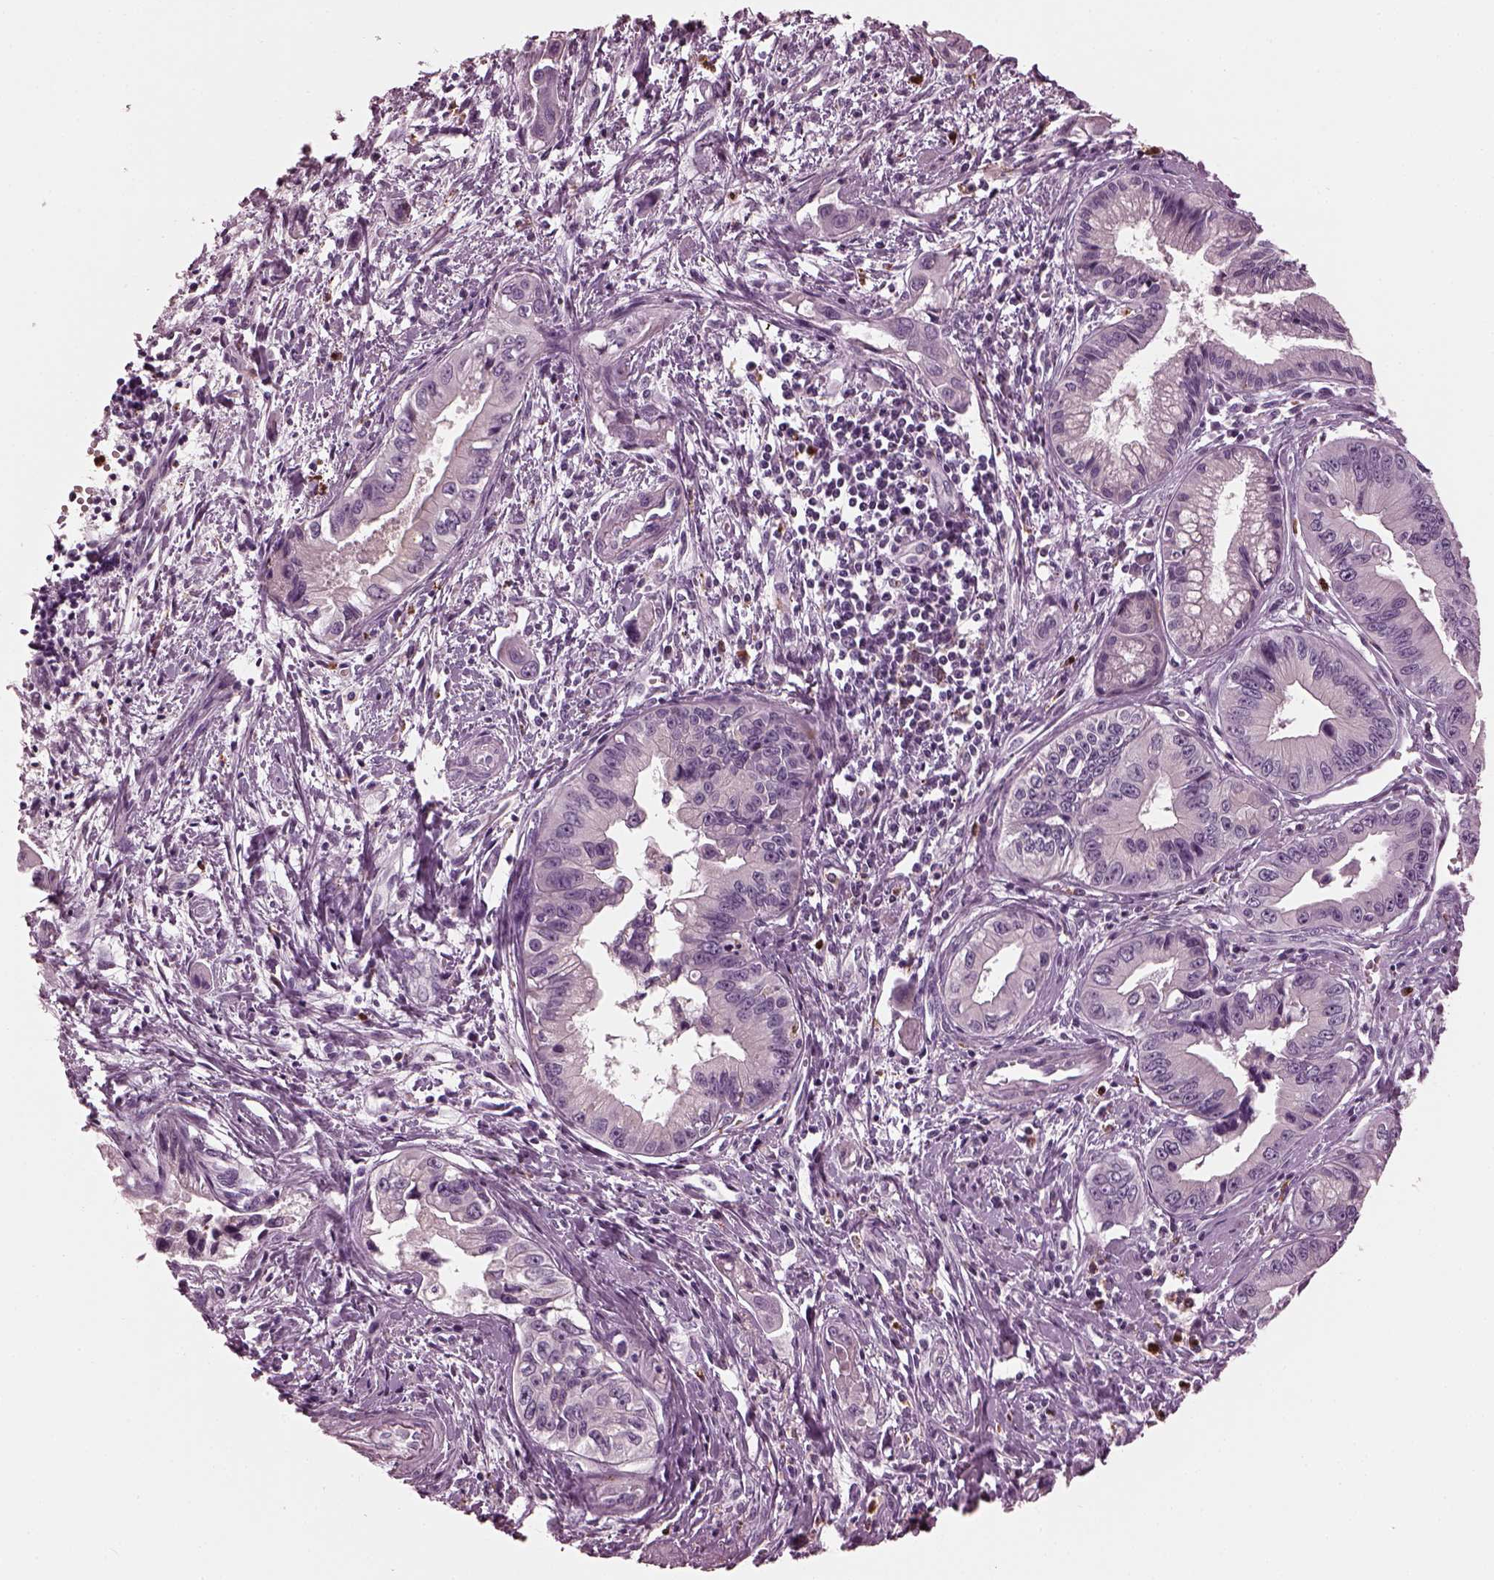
{"staining": {"intensity": "negative", "quantity": "none", "location": "none"}, "tissue": "pancreatic cancer", "cell_type": "Tumor cells", "image_type": "cancer", "snomed": [{"axis": "morphology", "description": "Adenocarcinoma, NOS"}, {"axis": "topography", "description": "Pancreas"}], "caption": "The histopathology image reveals no significant expression in tumor cells of adenocarcinoma (pancreatic).", "gene": "SLAMF8", "patient": {"sex": "male", "age": 60}}